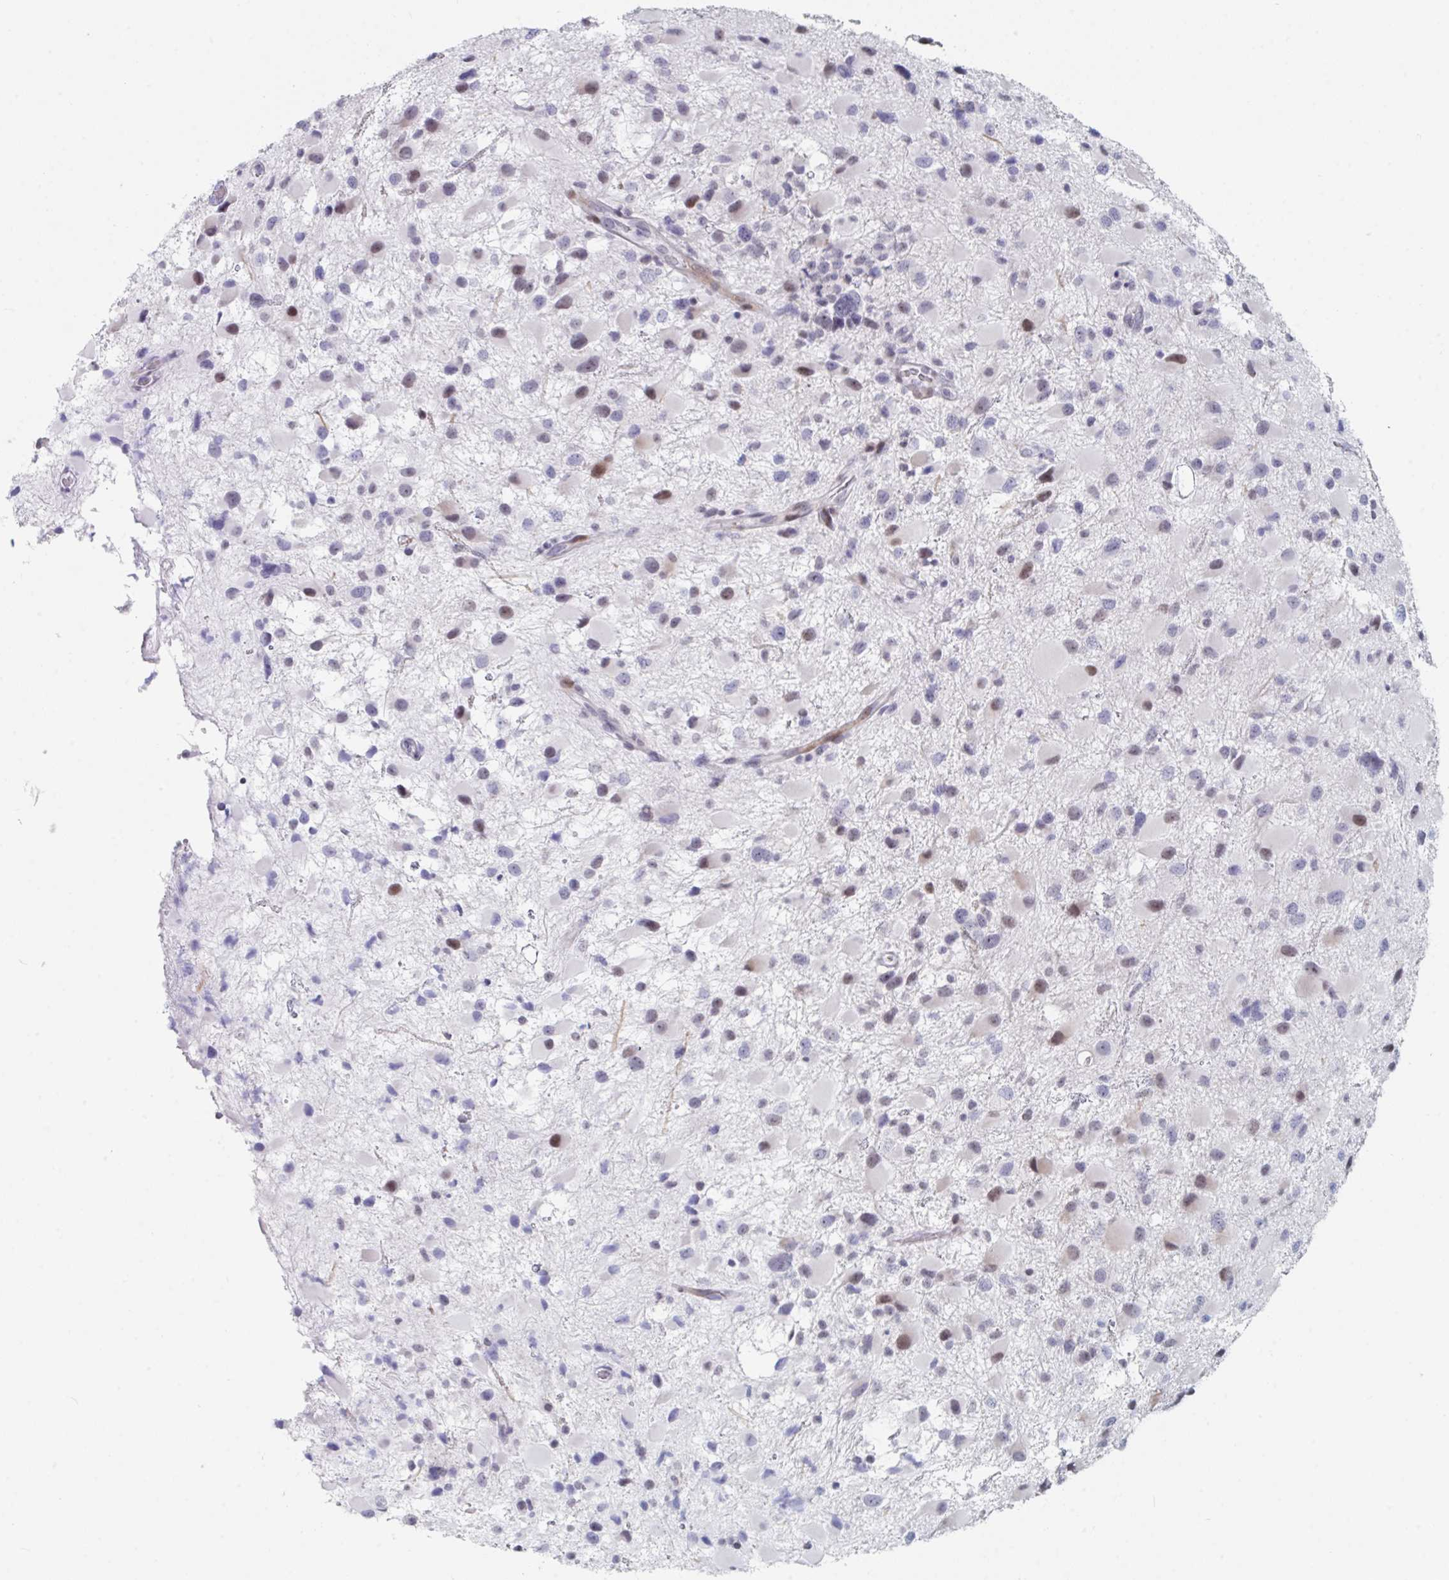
{"staining": {"intensity": "moderate", "quantity": "<25%", "location": "nuclear"}, "tissue": "glioma", "cell_type": "Tumor cells", "image_type": "cancer", "snomed": [{"axis": "morphology", "description": "Glioma, malignant, High grade"}, {"axis": "topography", "description": "Brain"}], "caption": "Brown immunohistochemical staining in human high-grade glioma (malignant) displays moderate nuclear staining in about <25% of tumor cells.", "gene": "NR1H2", "patient": {"sex": "female", "age": 40}}